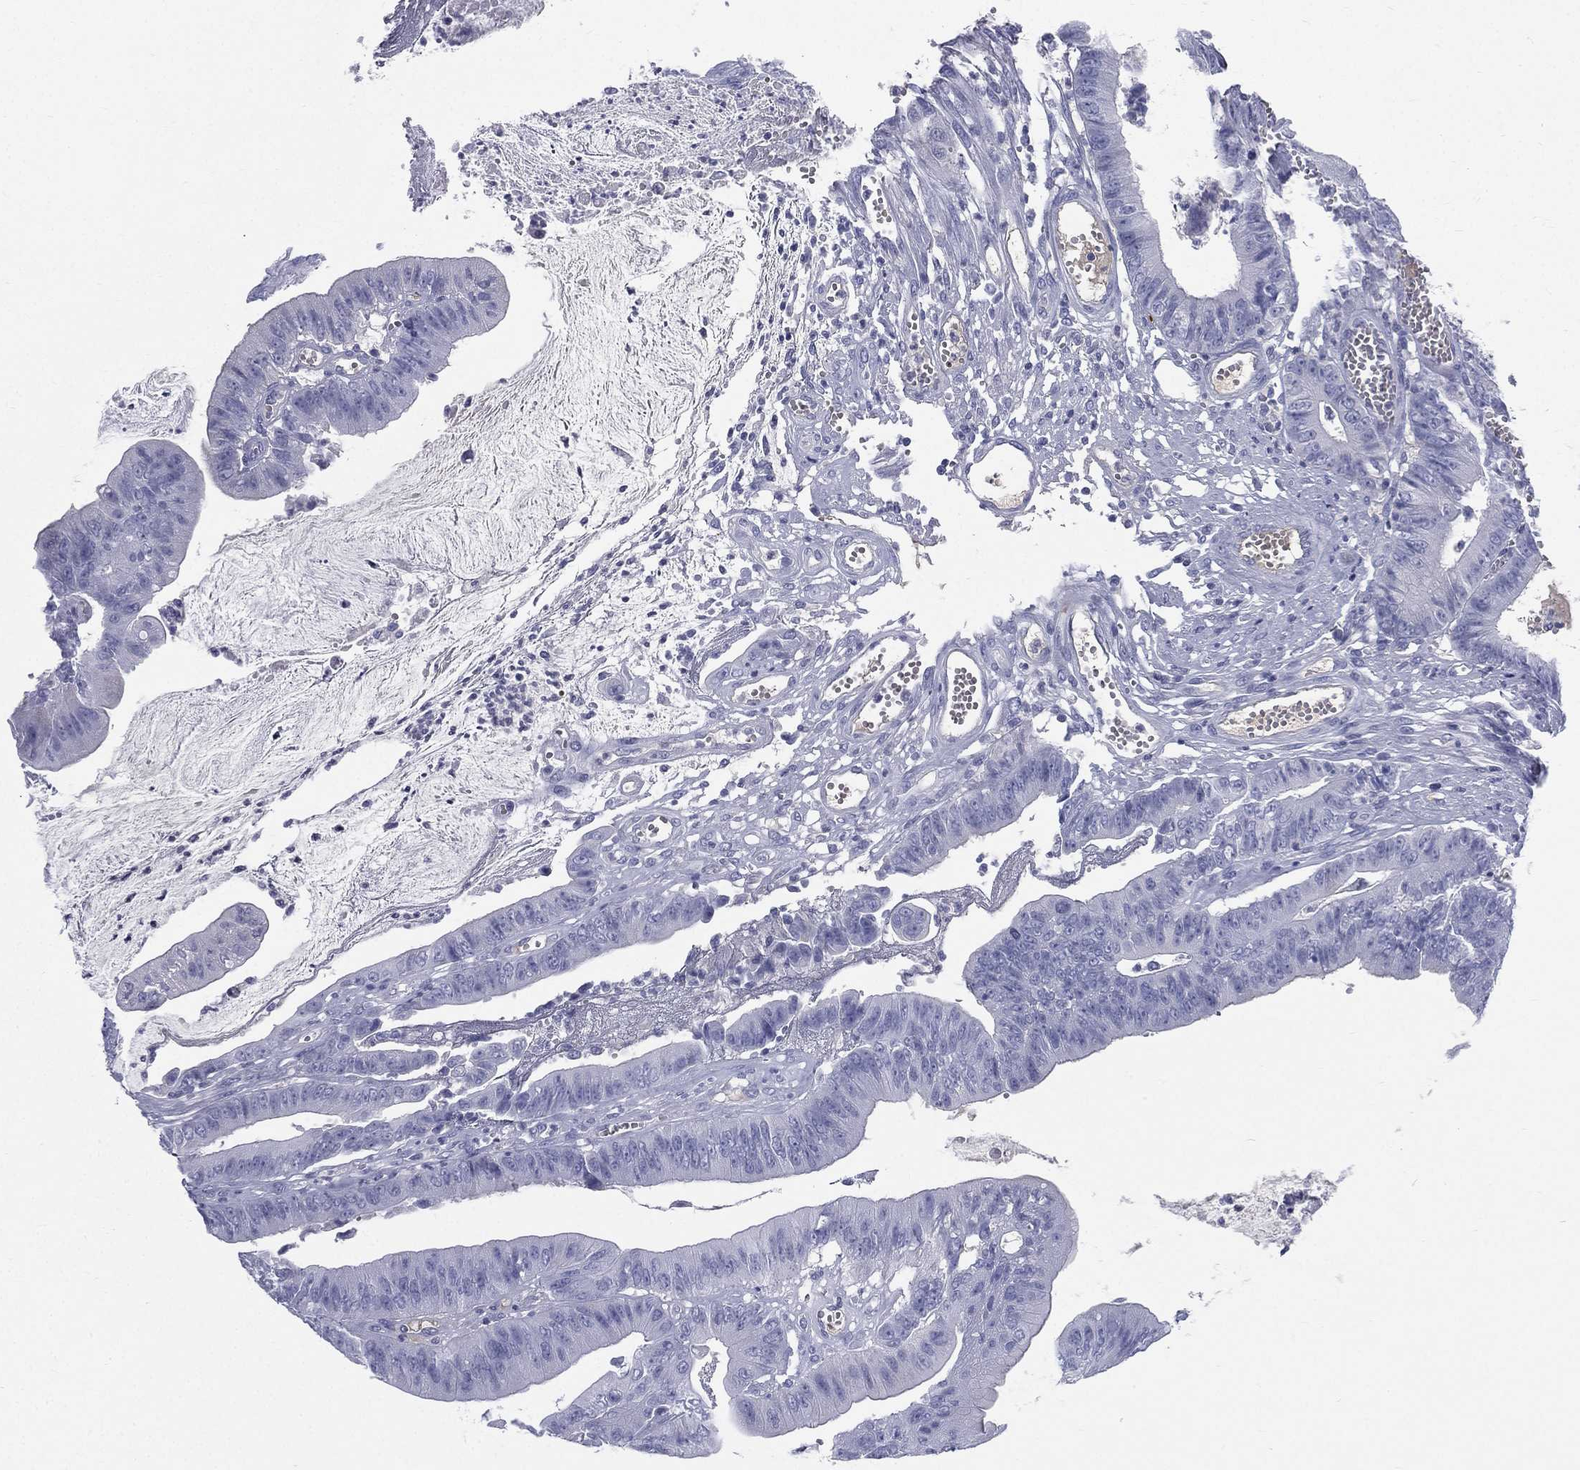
{"staining": {"intensity": "negative", "quantity": "none", "location": "none"}, "tissue": "colorectal cancer", "cell_type": "Tumor cells", "image_type": "cancer", "snomed": [{"axis": "morphology", "description": "Adenocarcinoma, NOS"}, {"axis": "topography", "description": "Colon"}], "caption": "A micrograph of colorectal cancer stained for a protein reveals no brown staining in tumor cells.", "gene": "HP", "patient": {"sex": "female", "age": 69}}